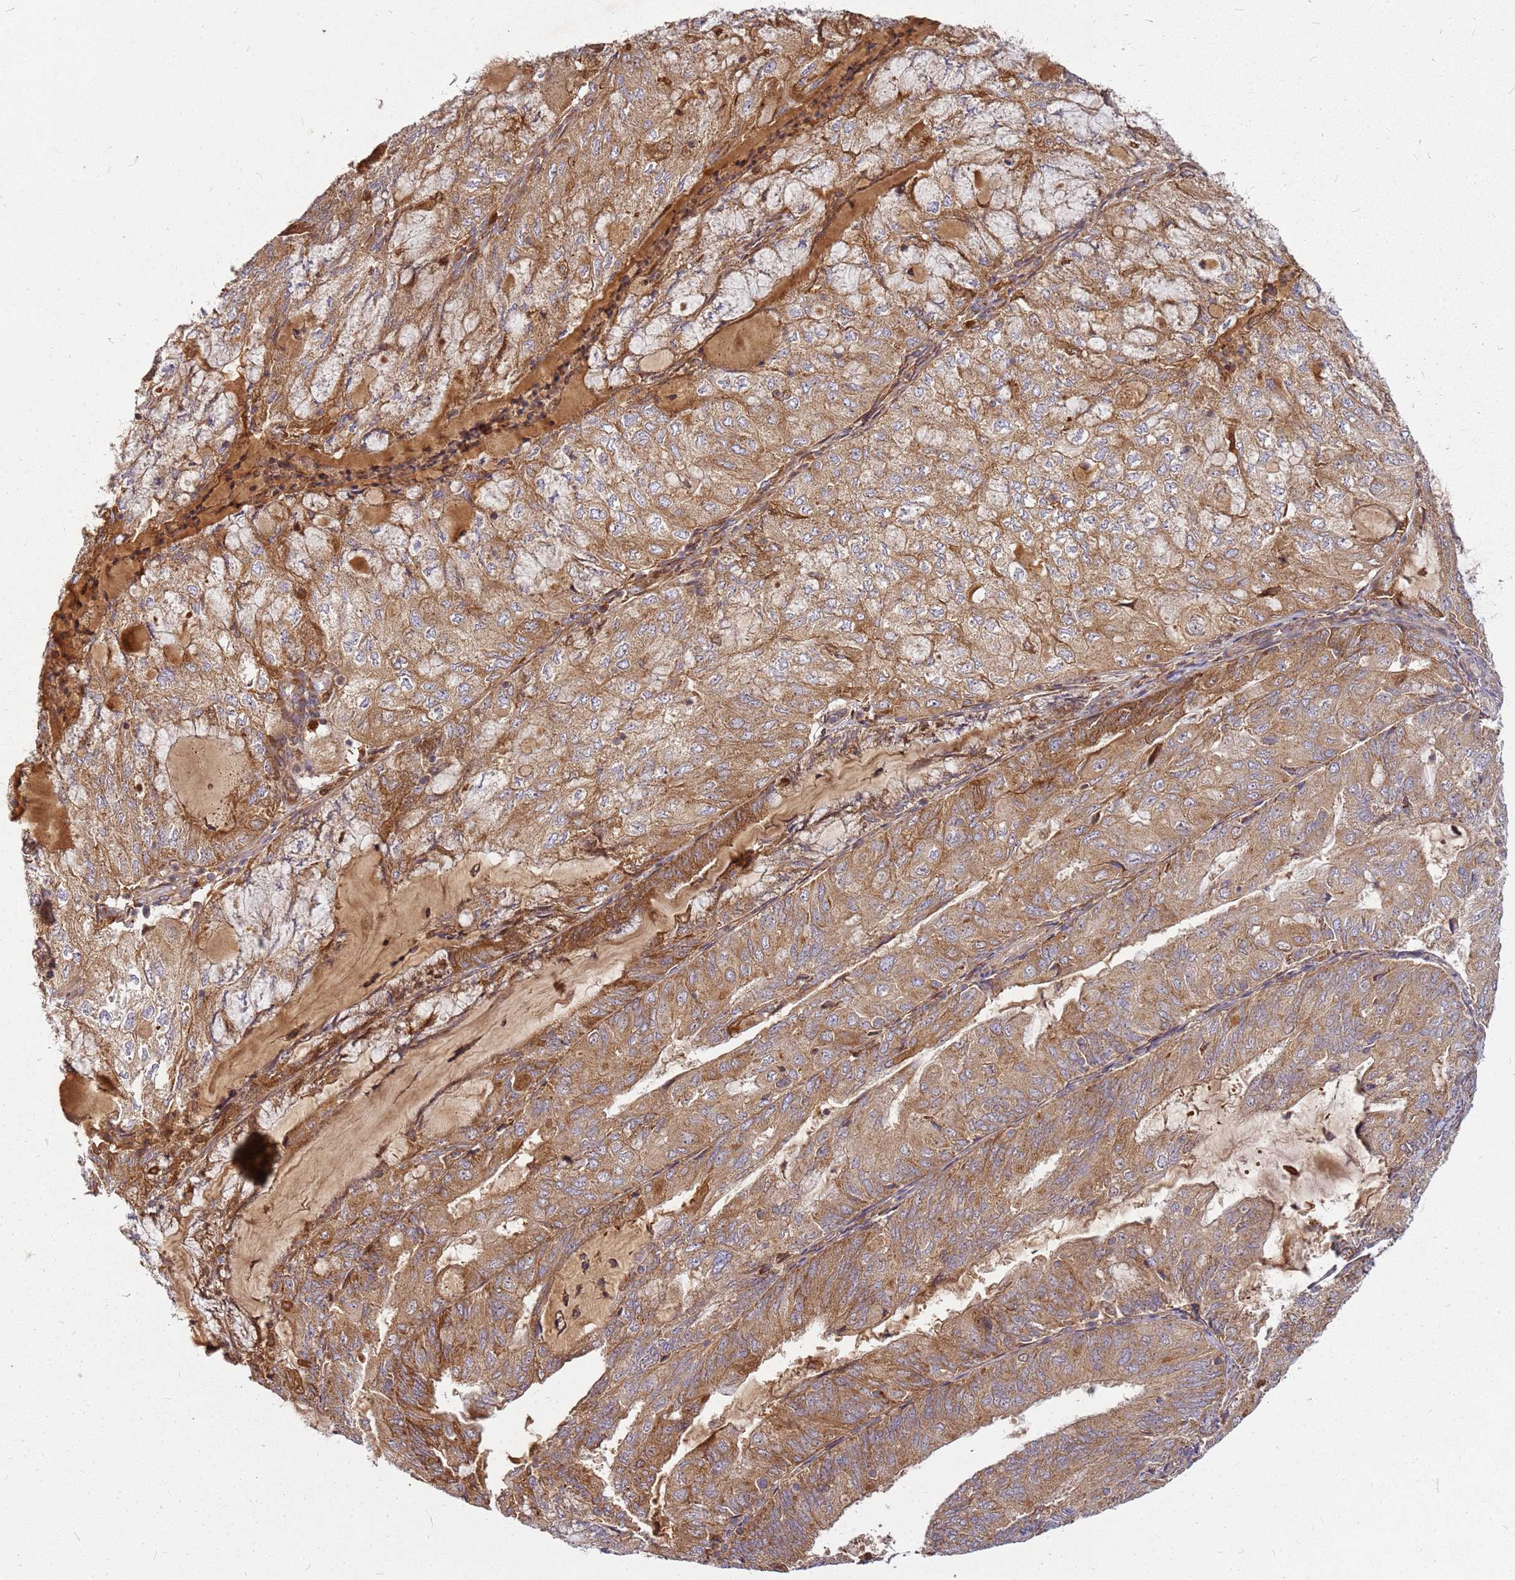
{"staining": {"intensity": "moderate", "quantity": ">75%", "location": "cytoplasmic/membranous"}, "tissue": "endometrial cancer", "cell_type": "Tumor cells", "image_type": "cancer", "snomed": [{"axis": "morphology", "description": "Adenocarcinoma, NOS"}, {"axis": "topography", "description": "Endometrium"}], "caption": "This micrograph reveals IHC staining of endometrial adenocarcinoma, with medium moderate cytoplasmic/membranous staining in approximately >75% of tumor cells.", "gene": "CCDC159", "patient": {"sex": "female", "age": 81}}